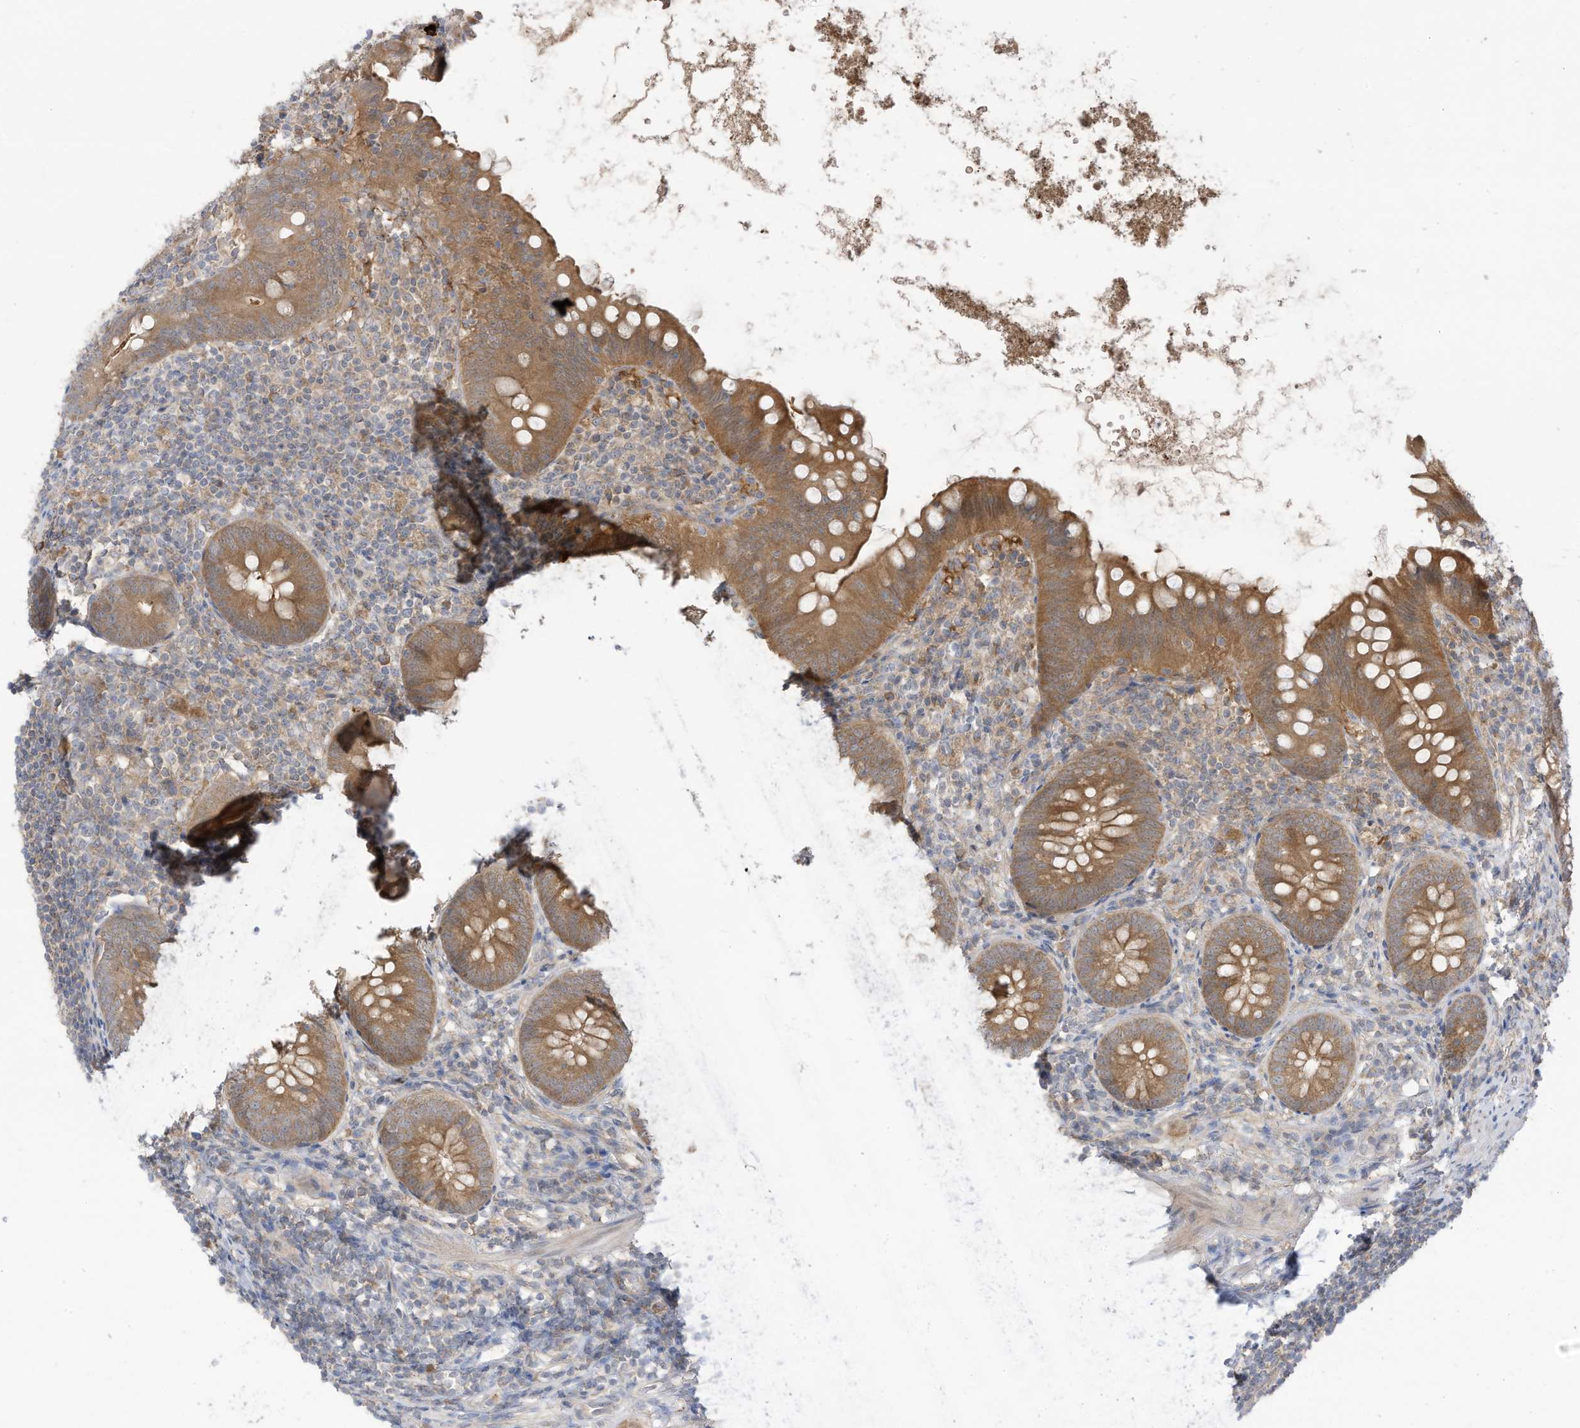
{"staining": {"intensity": "moderate", "quantity": ">75%", "location": "cytoplasmic/membranous"}, "tissue": "appendix", "cell_type": "Glandular cells", "image_type": "normal", "snomed": [{"axis": "morphology", "description": "Normal tissue, NOS"}, {"axis": "topography", "description": "Appendix"}], "caption": "Benign appendix reveals moderate cytoplasmic/membranous positivity in about >75% of glandular cells, visualized by immunohistochemistry. (DAB (3,3'-diaminobenzidine) IHC with brightfield microscopy, high magnification).", "gene": "LRRN2", "patient": {"sex": "female", "age": 62}}